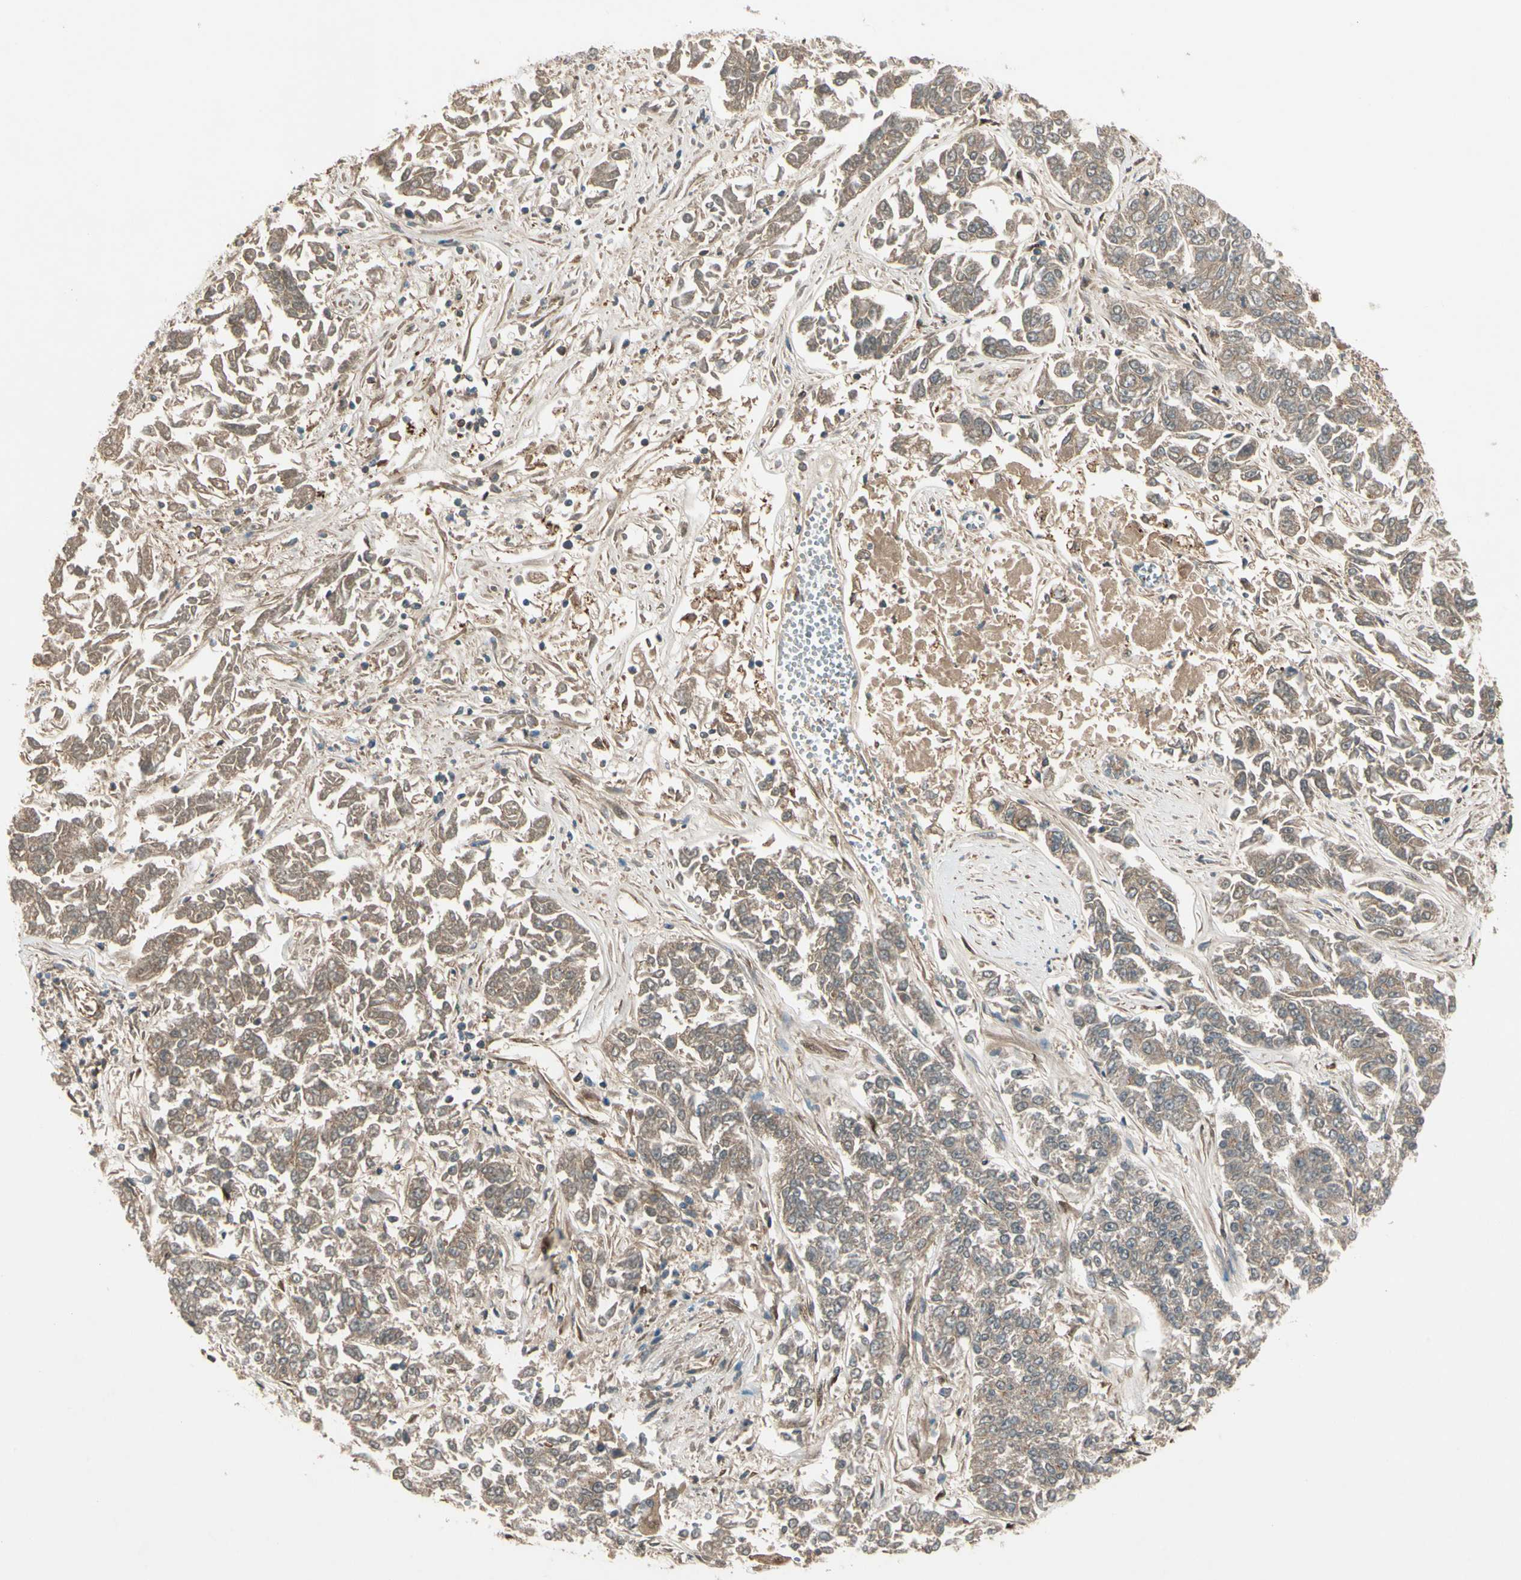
{"staining": {"intensity": "moderate", "quantity": ">75%", "location": "cytoplasmic/membranous"}, "tissue": "lung cancer", "cell_type": "Tumor cells", "image_type": "cancer", "snomed": [{"axis": "morphology", "description": "Adenocarcinoma, NOS"}, {"axis": "topography", "description": "Lung"}], "caption": "High-magnification brightfield microscopy of lung cancer stained with DAB (3,3'-diaminobenzidine) (brown) and counterstained with hematoxylin (blue). tumor cells exhibit moderate cytoplasmic/membranous expression is seen in approximately>75% of cells. (DAB IHC with brightfield microscopy, high magnification).", "gene": "ACVR1C", "patient": {"sex": "male", "age": 84}}